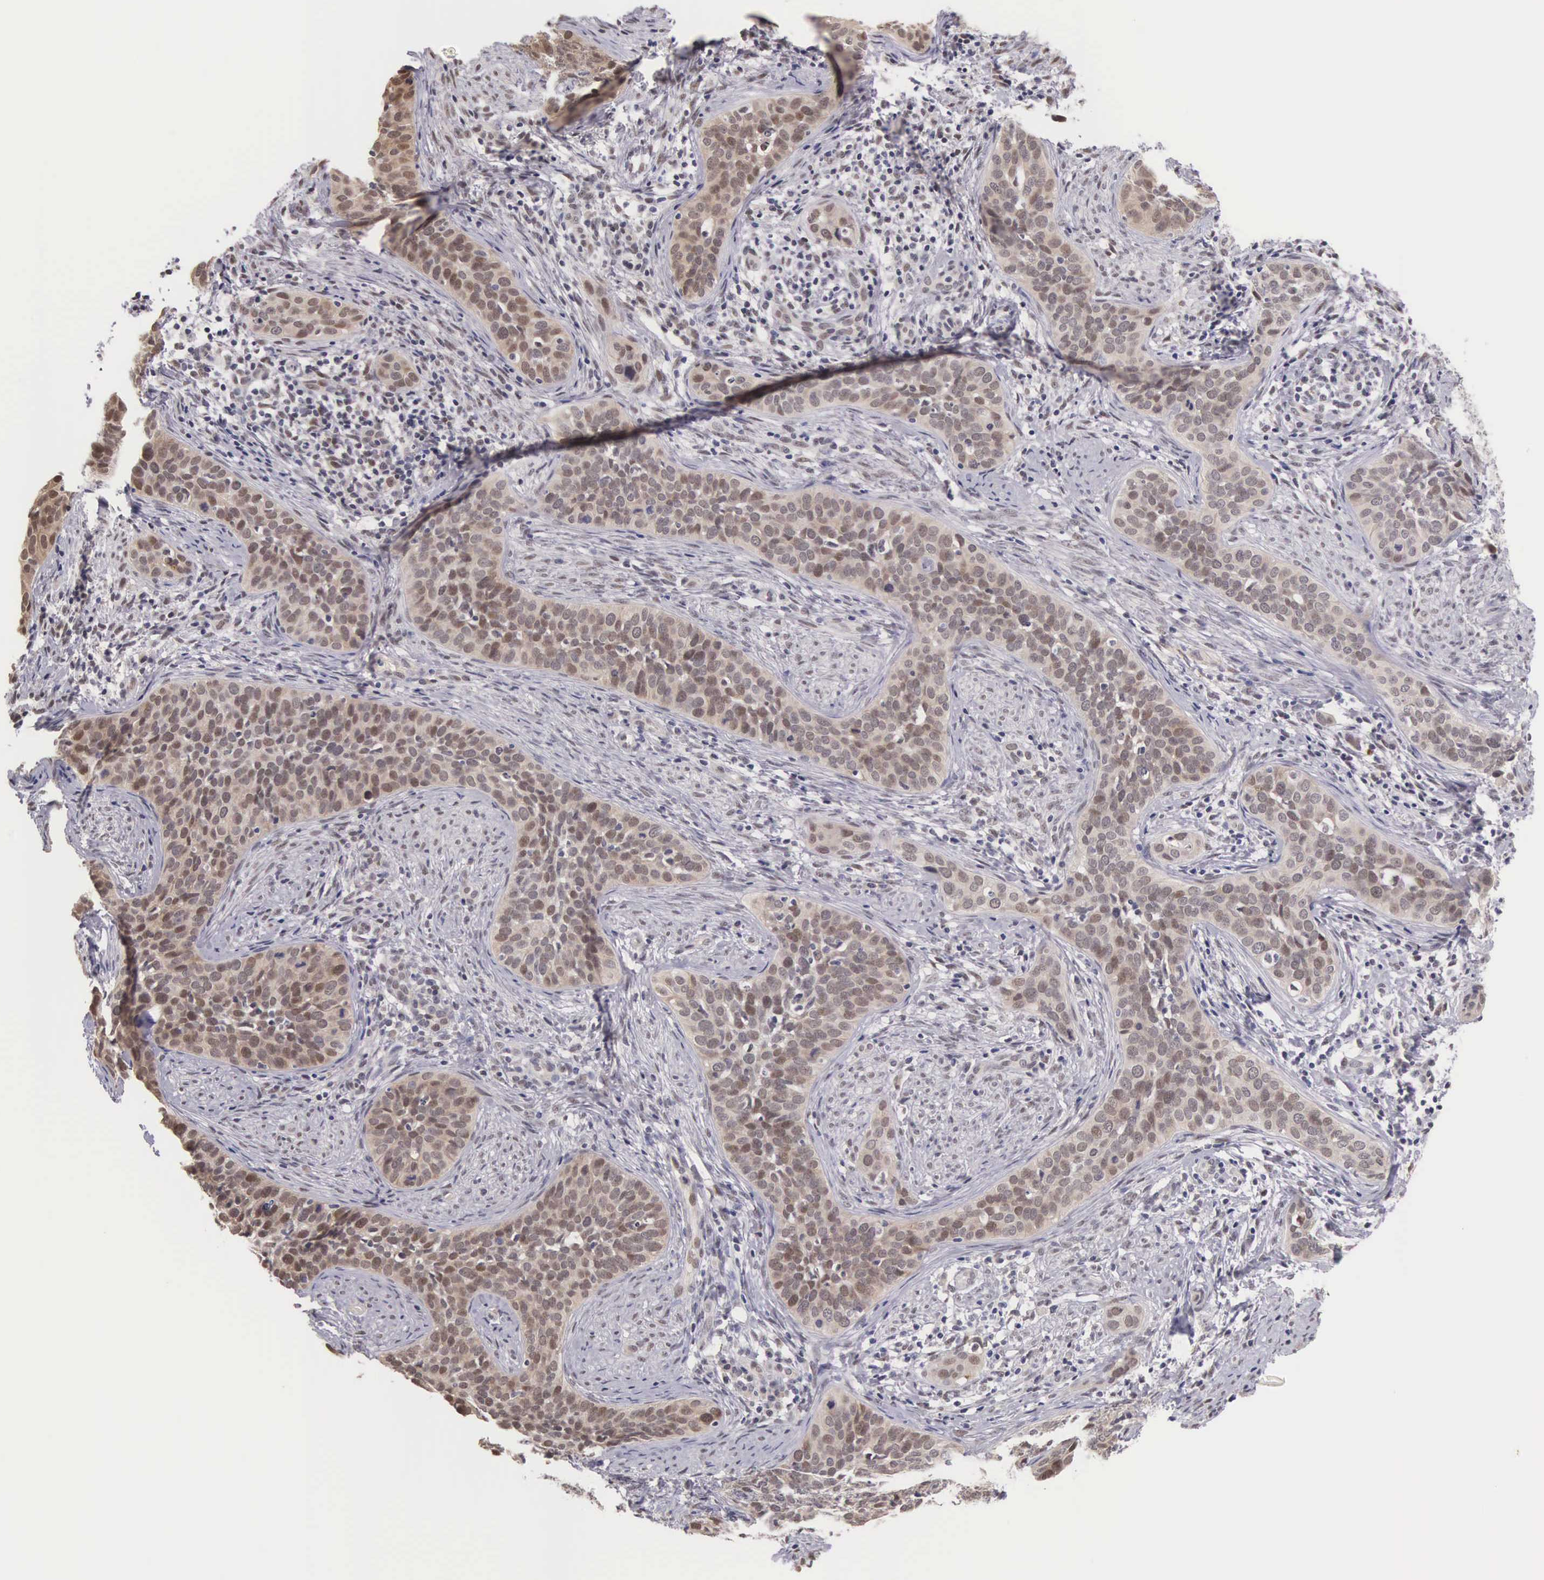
{"staining": {"intensity": "moderate", "quantity": "<25%", "location": "nuclear"}, "tissue": "cervical cancer", "cell_type": "Tumor cells", "image_type": "cancer", "snomed": [{"axis": "morphology", "description": "Squamous cell carcinoma, NOS"}, {"axis": "topography", "description": "Cervix"}], "caption": "Cervical cancer tissue shows moderate nuclear staining in approximately <25% of tumor cells", "gene": "HMGXB4", "patient": {"sex": "female", "age": 31}}